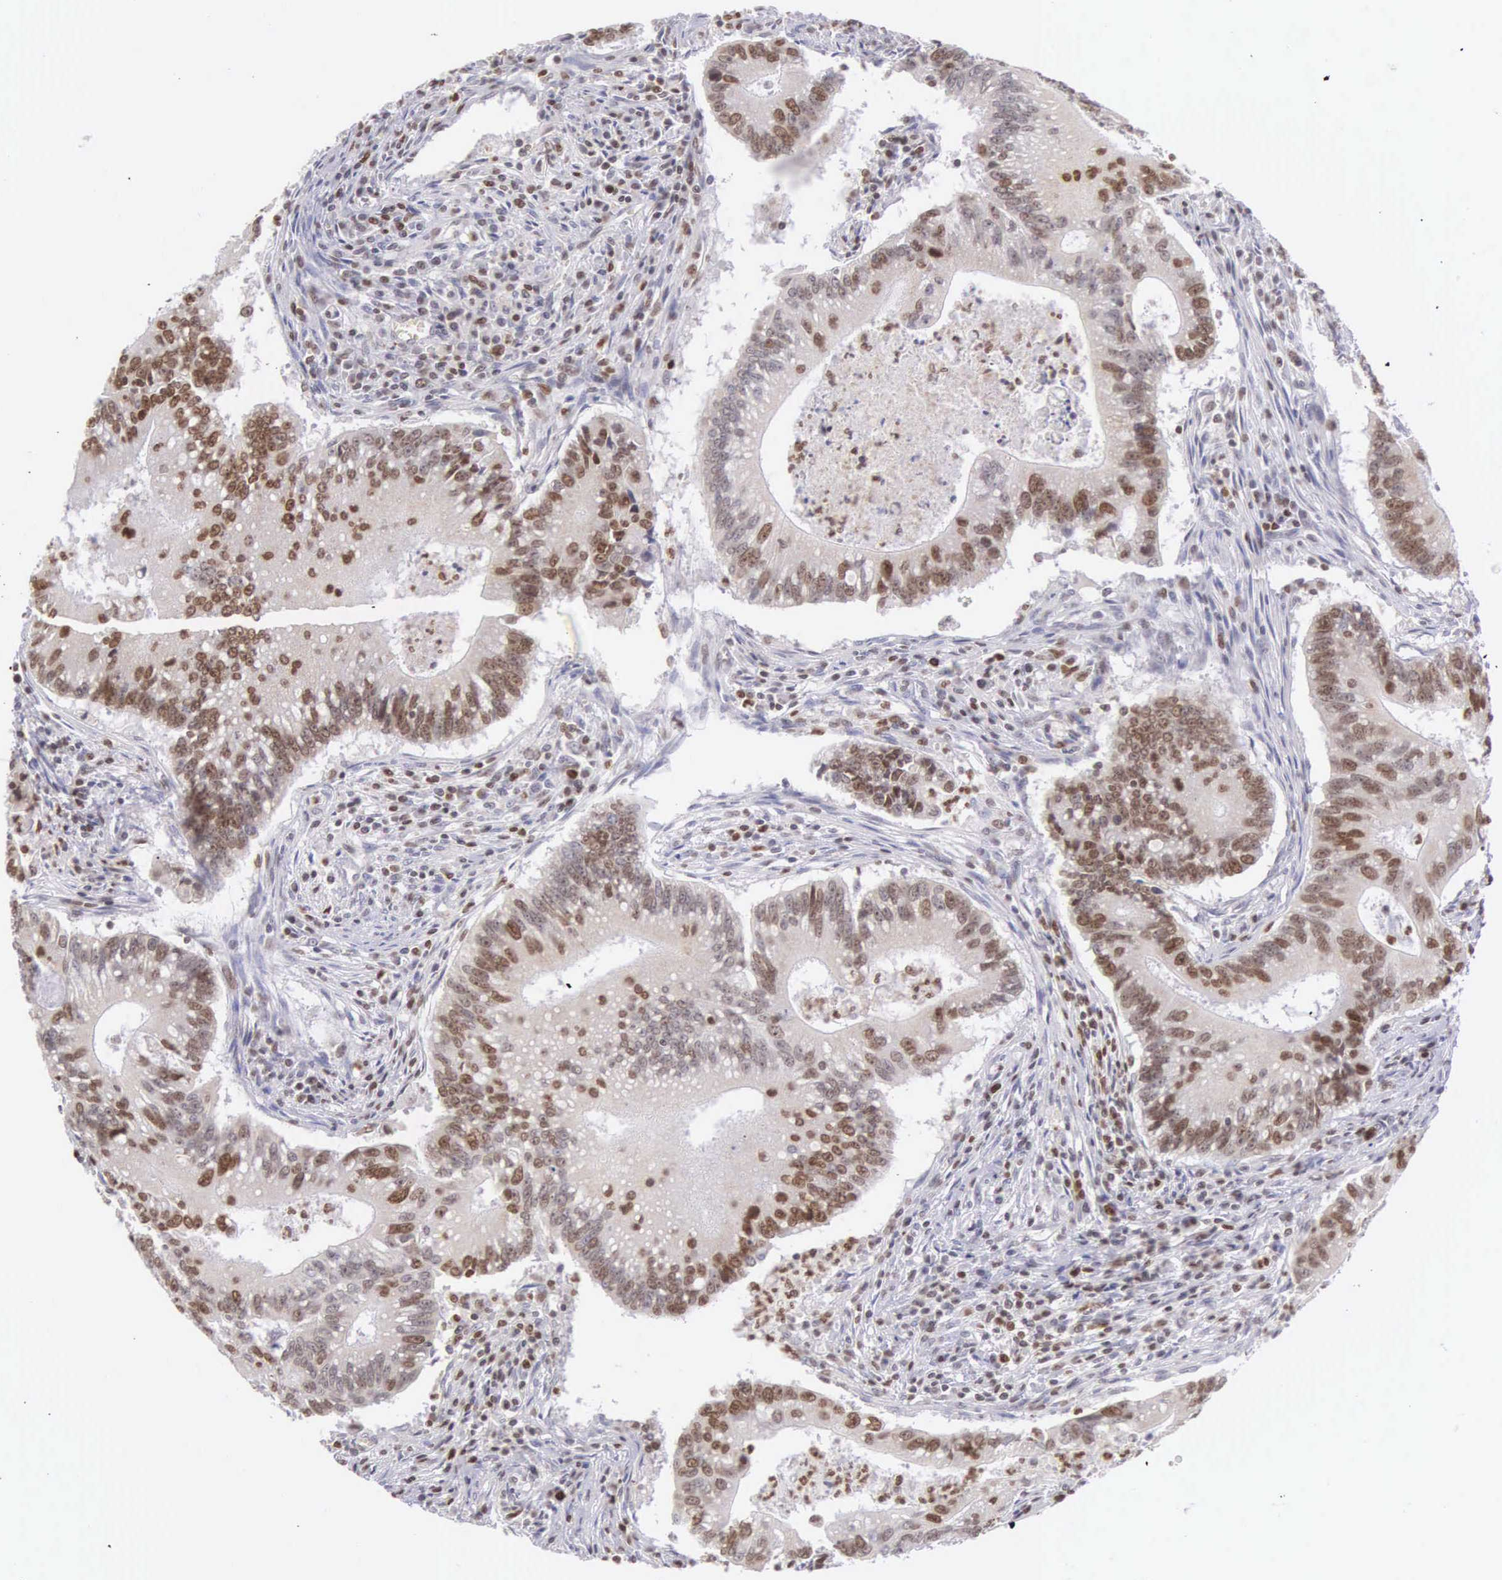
{"staining": {"intensity": "moderate", "quantity": "25%-75%", "location": "nuclear"}, "tissue": "colorectal cancer", "cell_type": "Tumor cells", "image_type": "cancer", "snomed": [{"axis": "morphology", "description": "Adenocarcinoma, NOS"}, {"axis": "topography", "description": "Rectum"}], "caption": "Colorectal cancer (adenocarcinoma) tissue exhibits moderate nuclear staining in approximately 25%-75% of tumor cells, visualized by immunohistochemistry.", "gene": "VRK1", "patient": {"sex": "female", "age": 81}}